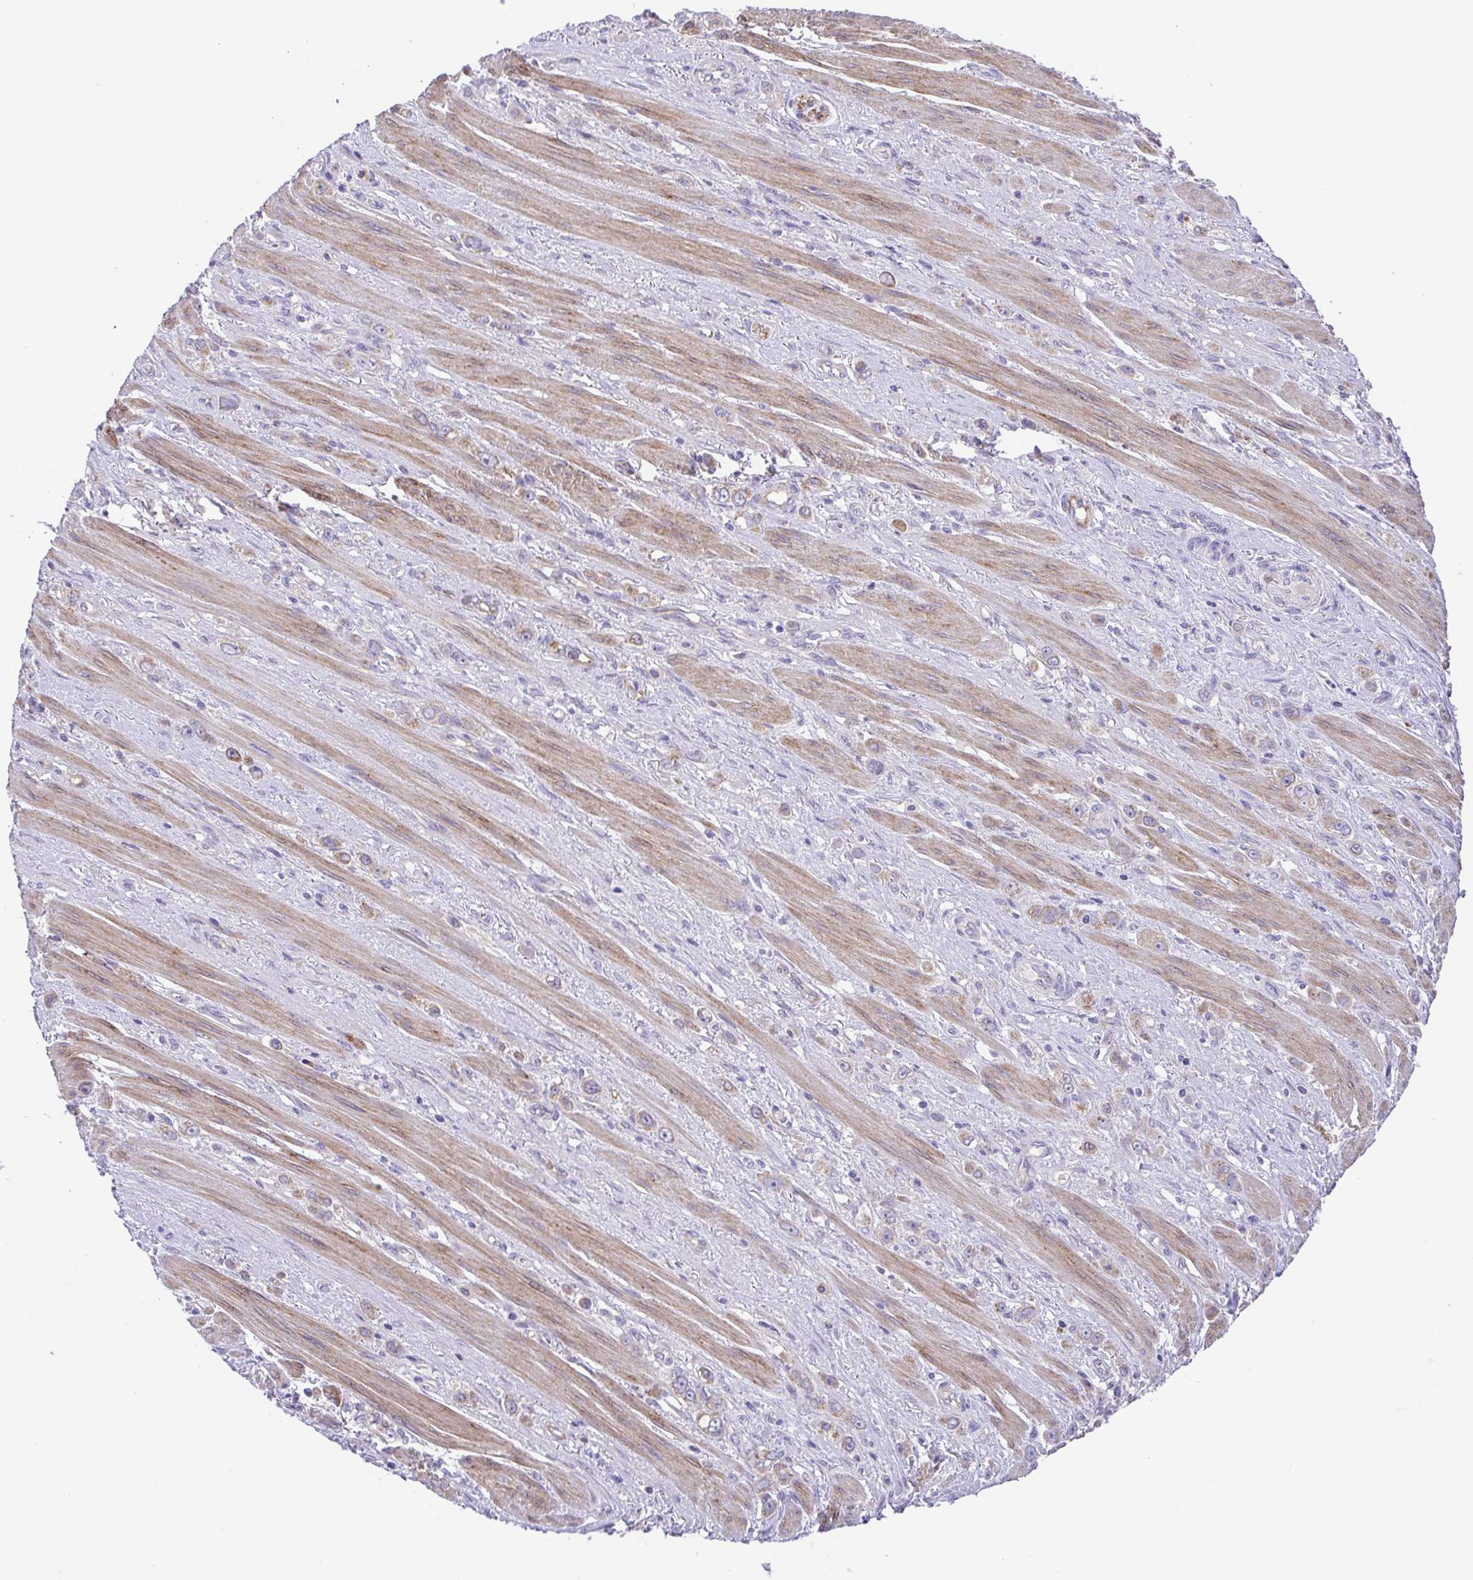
{"staining": {"intensity": "weak", "quantity": "25%-75%", "location": "cytoplasmic/membranous"}, "tissue": "stomach cancer", "cell_type": "Tumor cells", "image_type": "cancer", "snomed": [{"axis": "morphology", "description": "Adenocarcinoma, NOS"}, {"axis": "topography", "description": "Stomach, upper"}], "caption": "Tumor cells reveal low levels of weak cytoplasmic/membranous expression in about 25%-75% of cells in human adenocarcinoma (stomach).", "gene": "SLC13A1", "patient": {"sex": "male", "age": 75}}